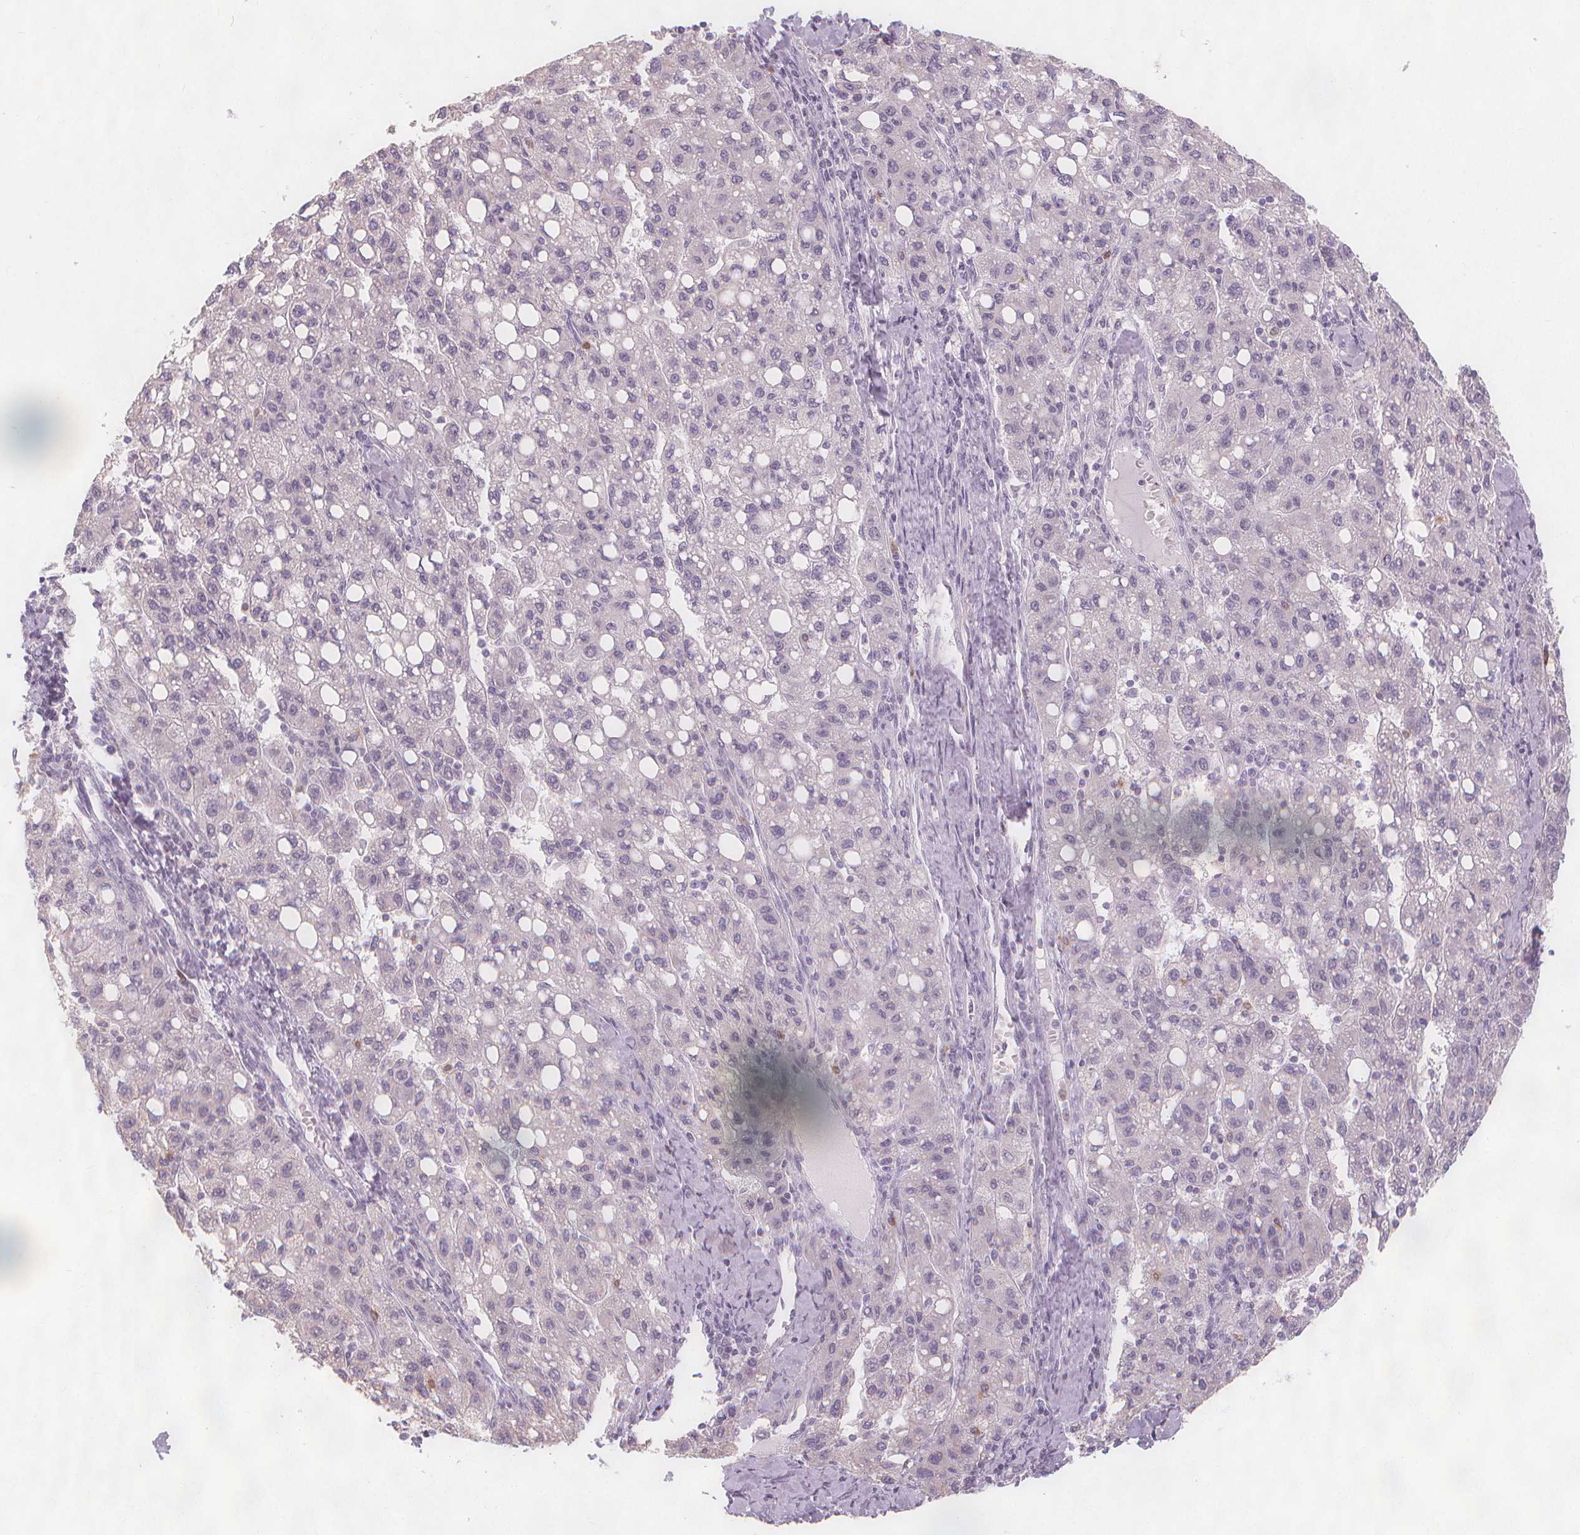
{"staining": {"intensity": "negative", "quantity": "none", "location": "none"}, "tissue": "liver cancer", "cell_type": "Tumor cells", "image_type": "cancer", "snomed": [{"axis": "morphology", "description": "Carcinoma, Hepatocellular, NOS"}, {"axis": "topography", "description": "Liver"}], "caption": "Immunohistochemistry photomicrograph of hepatocellular carcinoma (liver) stained for a protein (brown), which shows no positivity in tumor cells. The staining is performed using DAB (3,3'-diaminobenzidine) brown chromogen with nuclei counter-stained in using hematoxylin.", "gene": "TIPIN", "patient": {"sex": "female", "age": 82}}